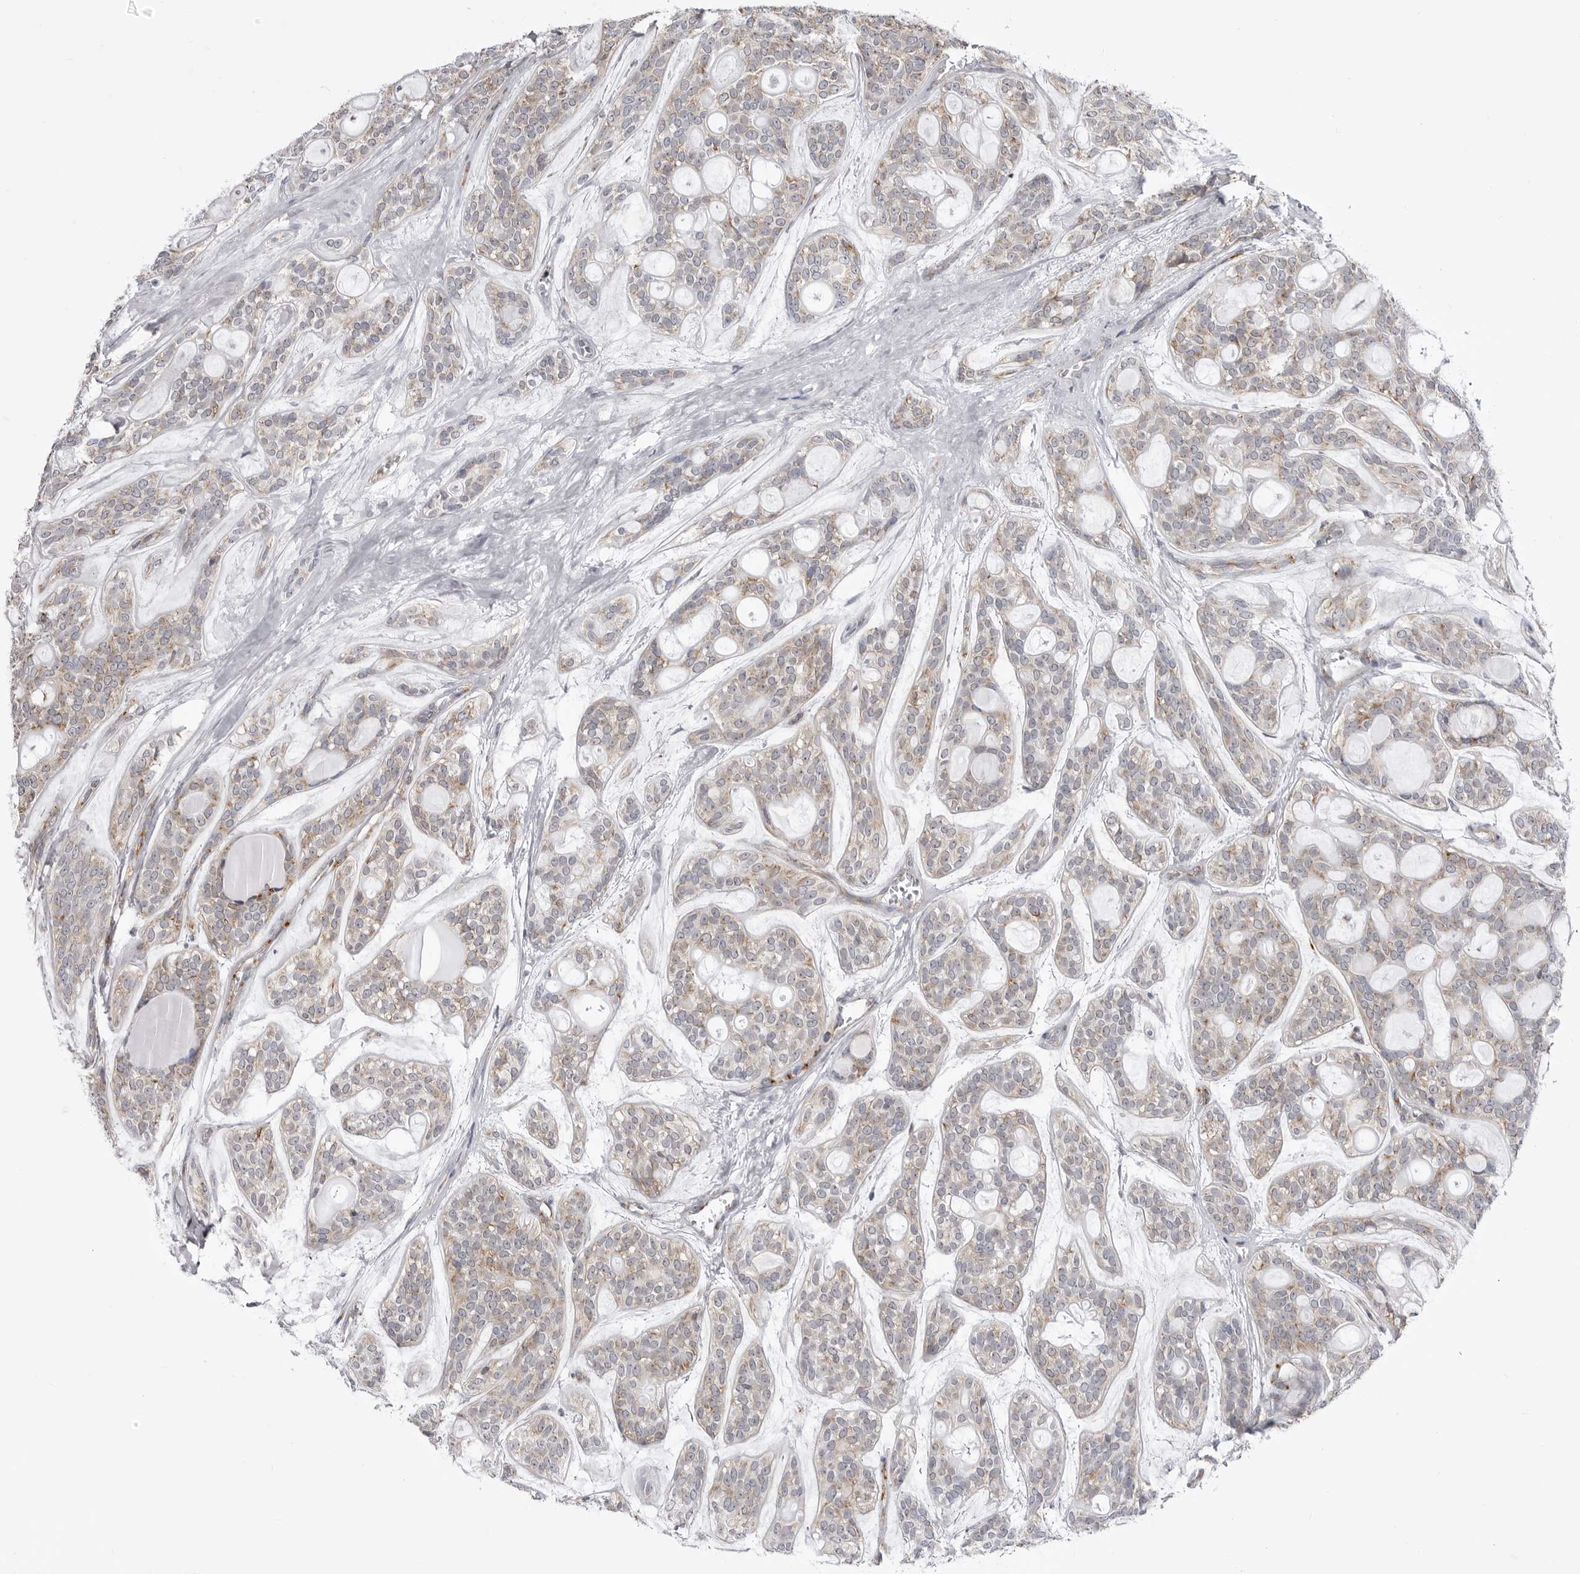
{"staining": {"intensity": "weak", "quantity": "25%-75%", "location": "cytoplasmic/membranous"}, "tissue": "head and neck cancer", "cell_type": "Tumor cells", "image_type": "cancer", "snomed": [{"axis": "morphology", "description": "Adenocarcinoma, NOS"}, {"axis": "topography", "description": "Head-Neck"}], "caption": "An IHC photomicrograph of neoplastic tissue is shown. Protein staining in brown labels weak cytoplasmic/membranous positivity in head and neck cancer (adenocarcinoma) within tumor cells.", "gene": "FH", "patient": {"sex": "male", "age": 66}}